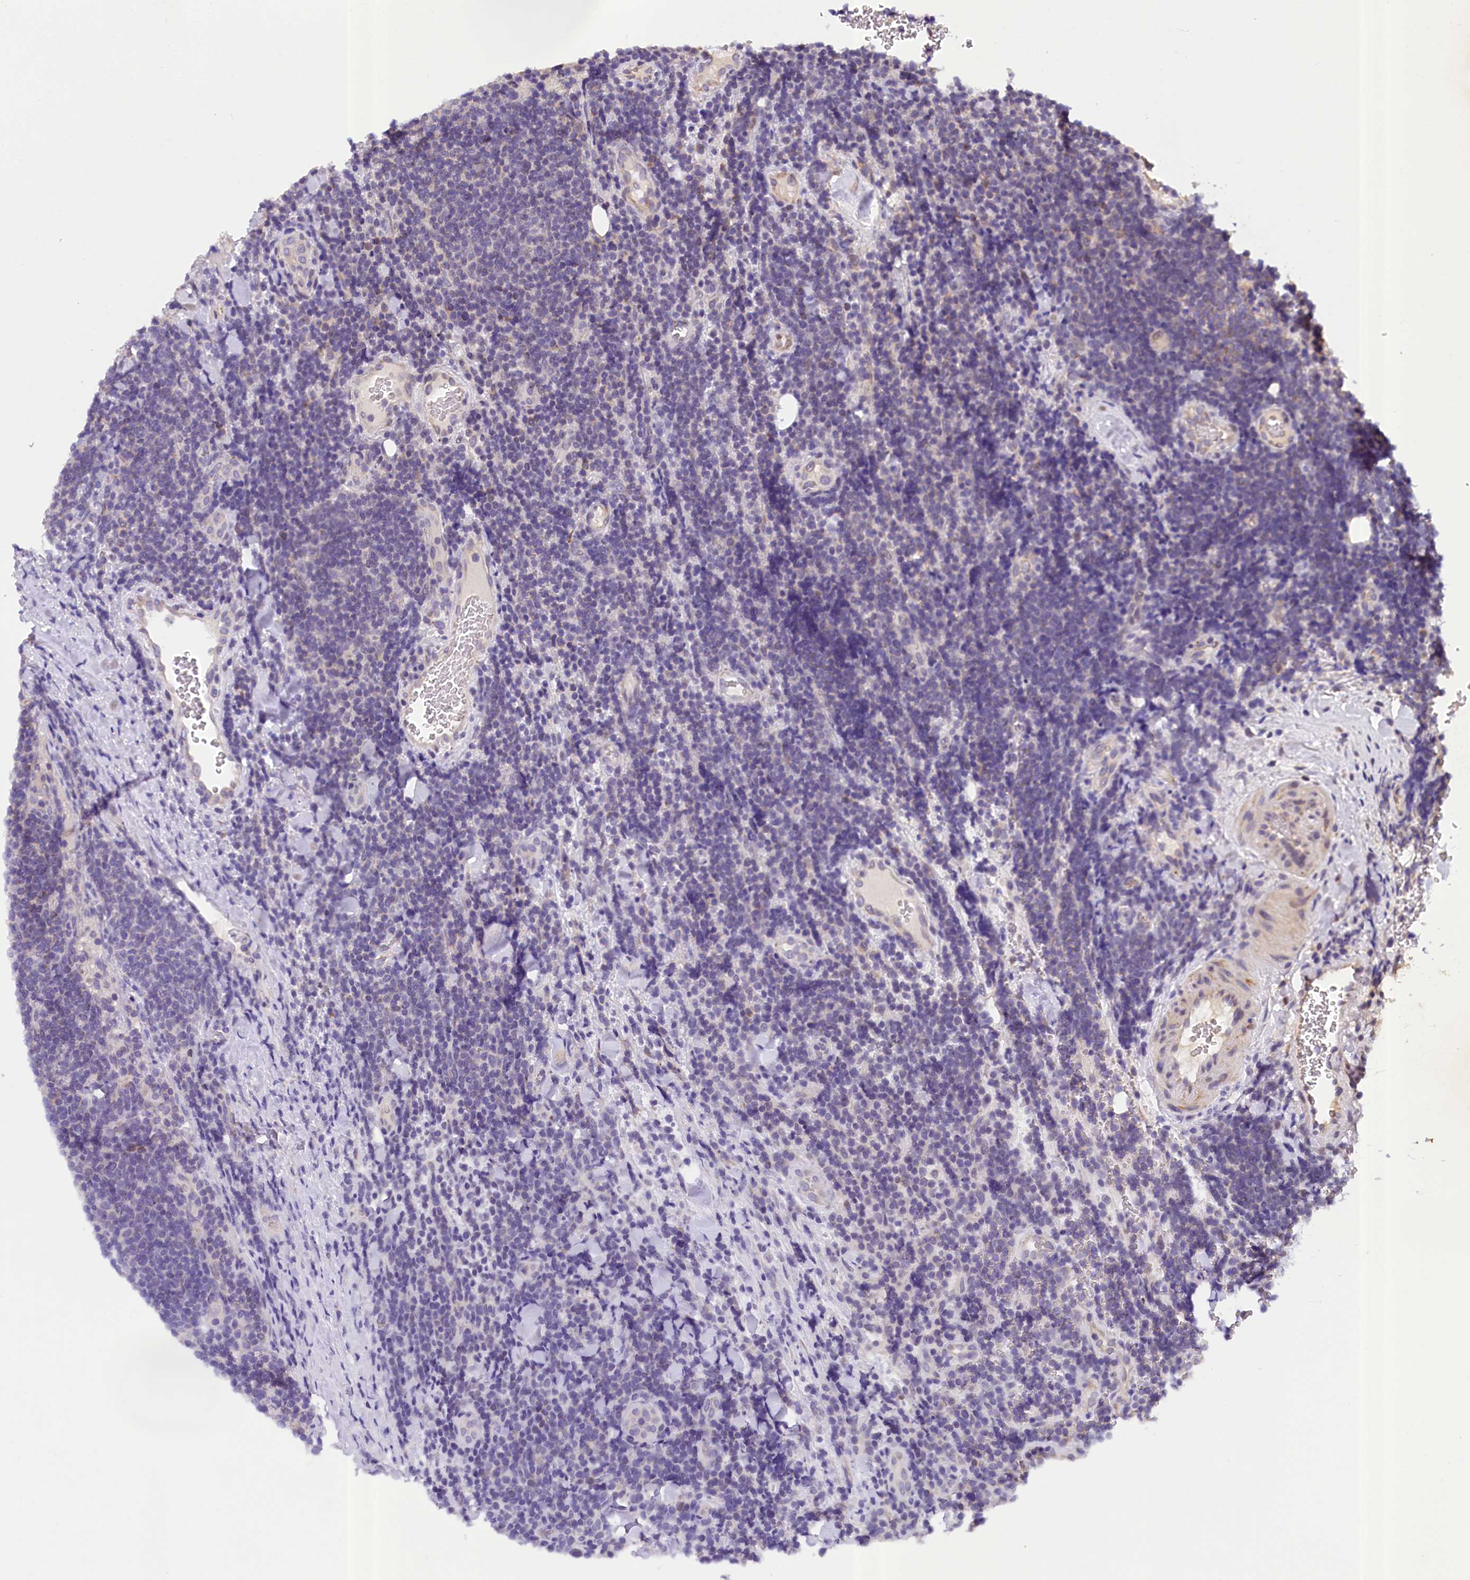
{"staining": {"intensity": "negative", "quantity": "none", "location": "none"}, "tissue": "lymphoma", "cell_type": "Tumor cells", "image_type": "cancer", "snomed": [{"axis": "morphology", "description": "Malignant lymphoma, non-Hodgkin's type, Low grade"}, {"axis": "topography", "description": "Lymph node"}], "caption": "A photomicrograph of human lymphoma is negative for staining in tumor cells.", "gene": "SUPV3L1", "patient": {"sex": "male", "age": 66}}